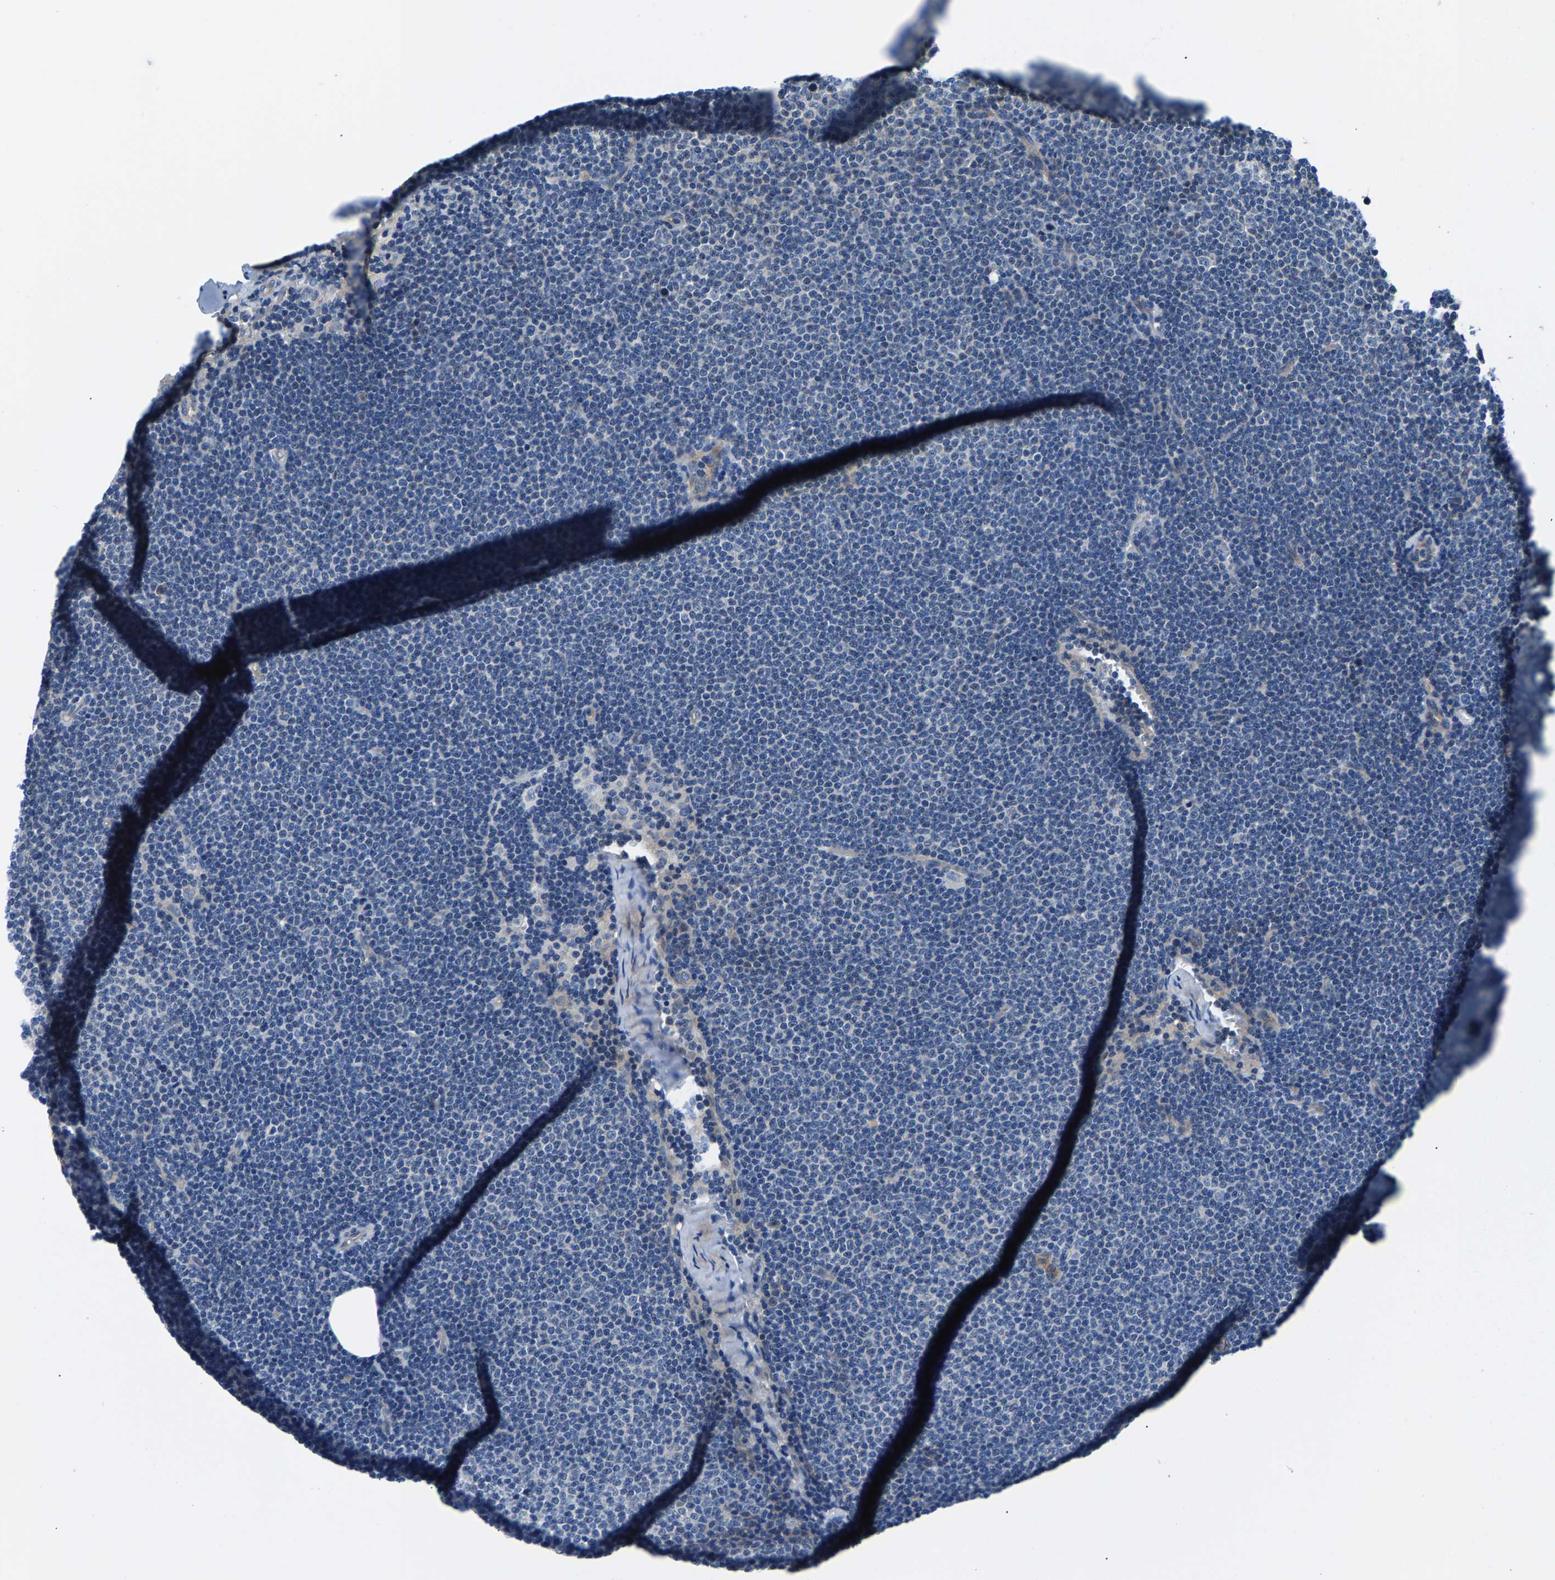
{"staining": {"intensity": "negative", "quantity": "none", "location": "none"}, "tissue": "lymphoma", "cell_type": "Tumor cells", "image_type": "cancer", "snomed": [{"axis": "morphology", "description": "Malignant lymphoma, non-Hodgkin's type, Low grade"}, {"axis": "topography", "description": "Lymph node"}], "caption": "Low-grade malignant lymphoma, non-Hodgkin's type was stained to show a protein in brown. There is no significant expression in tumor cells.", "gene": "CDRT4", "patient": {"sex": "female", "age": 53}}